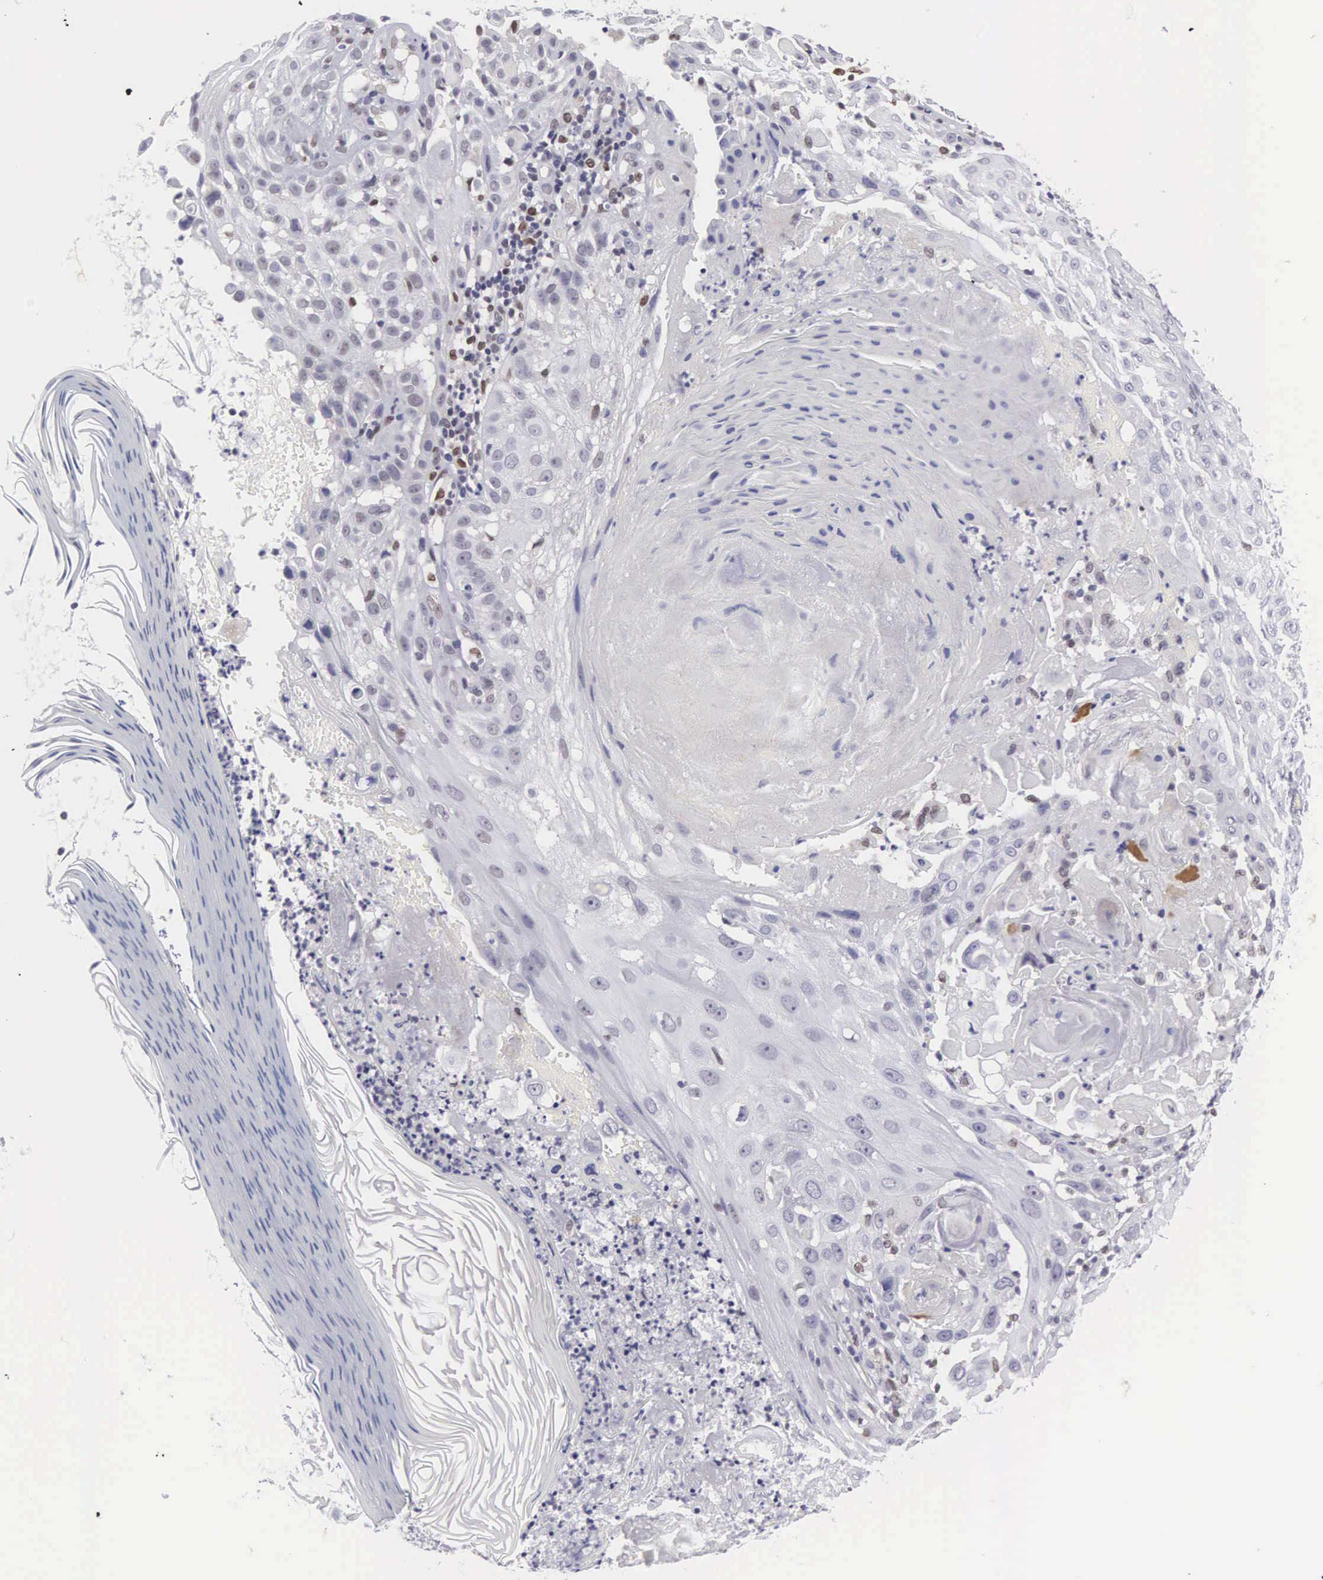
{"staining": {"intensity": "weak", "quantity": "25%-75%", "location": "nuclear"}, "tissue": "skin cancer", "cell_type": "Tumor cells", "image_type": "cancer", "snomed": [{"axis": "morphology", "description": "Squamous cell carcinoma, NOS"}, {"axis": "topography", "description": "Skin"}], "caption": "Tumor cells display low levels of weak nuclear staining in approximately 25%-75% of cells in human squamous cell carcinoma (skin).", "gene": "ETV6", "patient": {"sex": "female", "age": 89}}